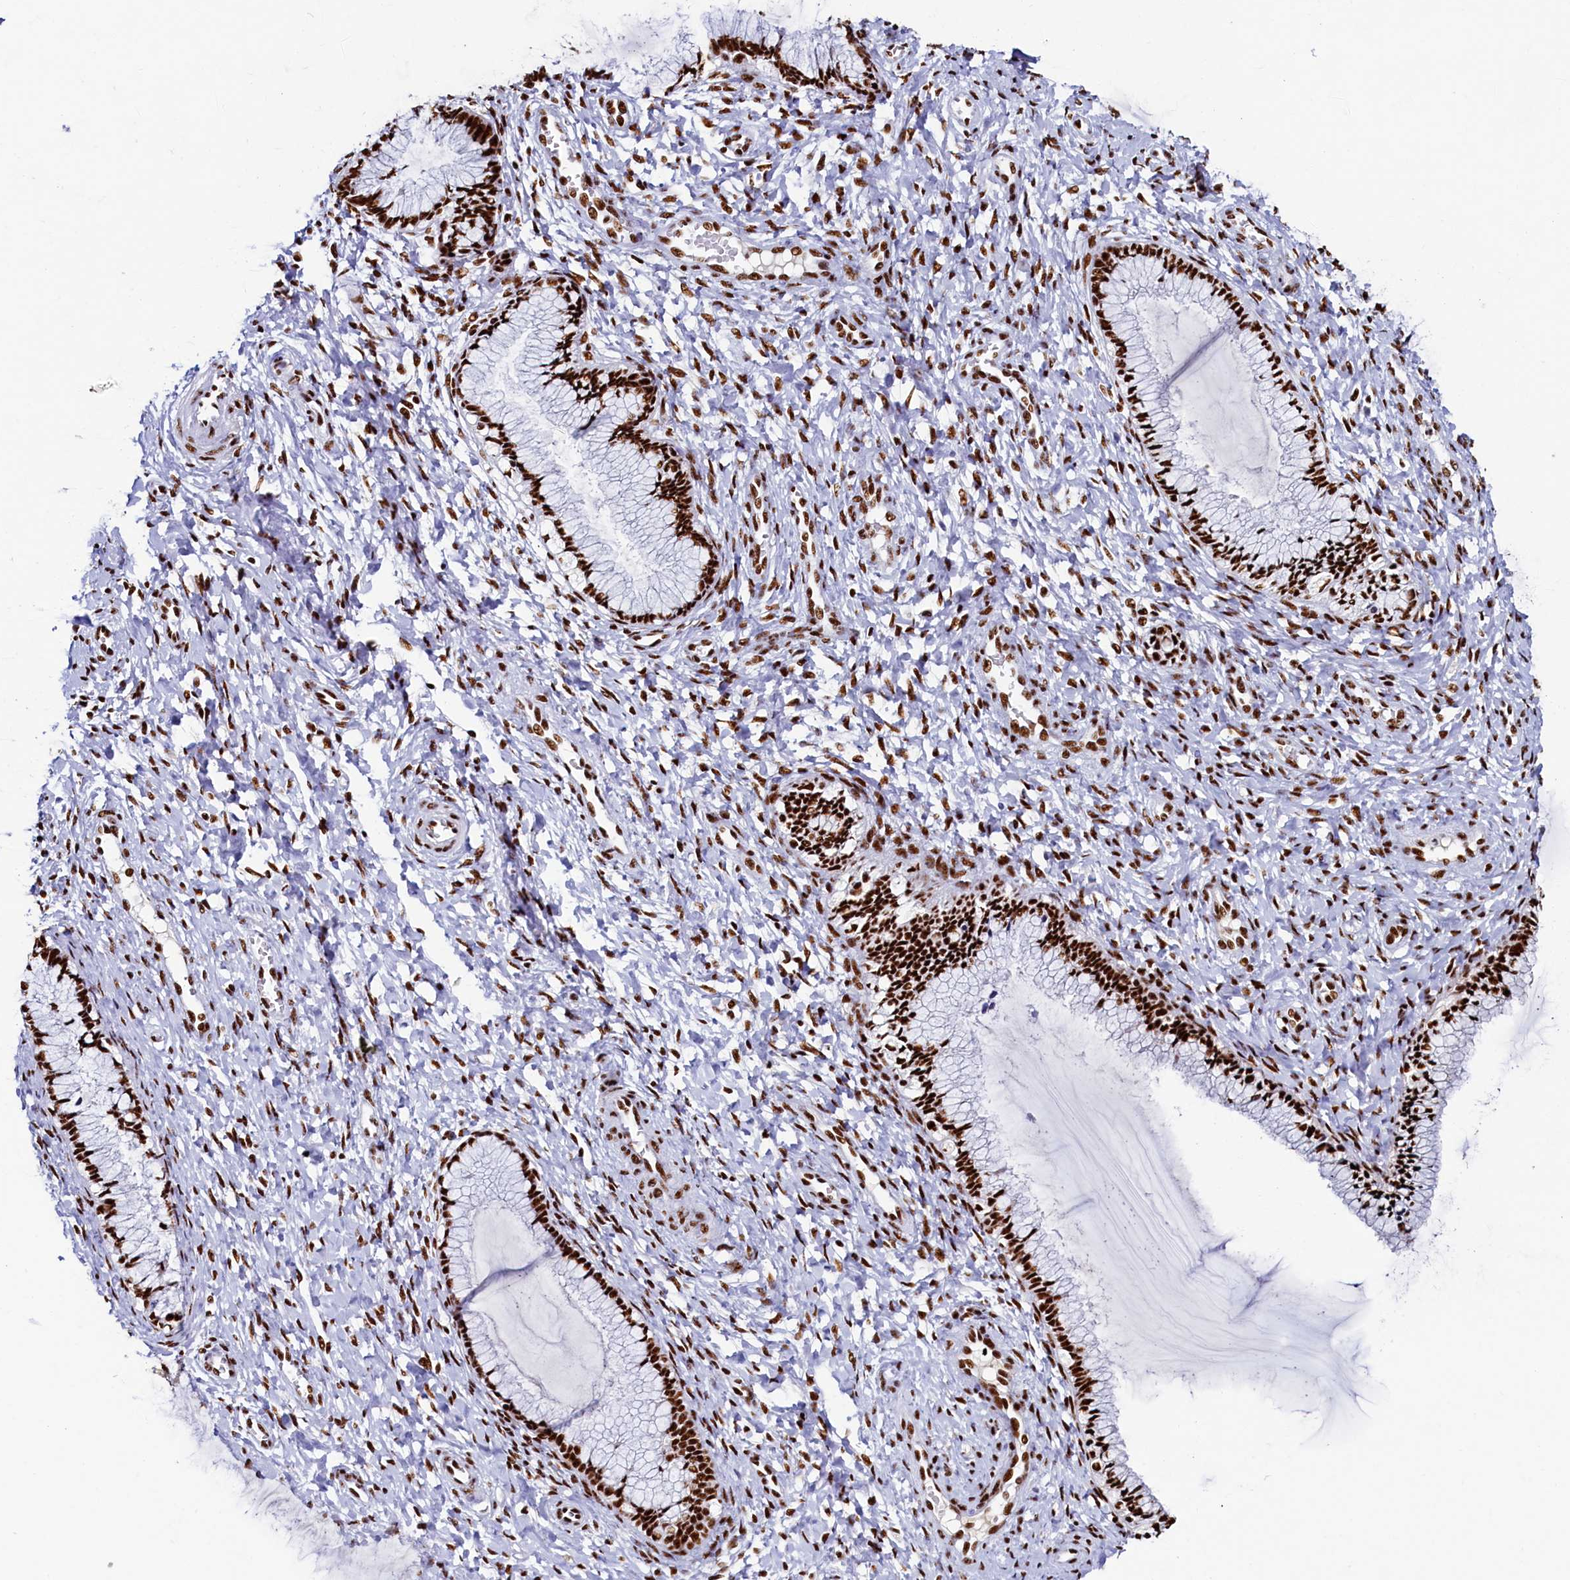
{"staining": {"intensity": "strong", "quantity": ">75%", "location": "nuclear"}, "tissue": "cervix", "cell_type": "Glandular cells", "image_type": "normal", "snomed": [{"axis": "morphology", "description": "Normal tissue, NOS"}, {"axis": "morphology", "description": "Adenocarcinoma, NOS"}, {"axis": "topography", "description": "Cervix"}], "caption": "Glandular cells exhibit high levels of strong nuclear expression in approximately >75% of cells in benign cervix. The protein of interest is shown in brown color, while the nuclei are stained blue.", "gene": "SRRM2", "patient": {"sex": "female", "age": 29}}